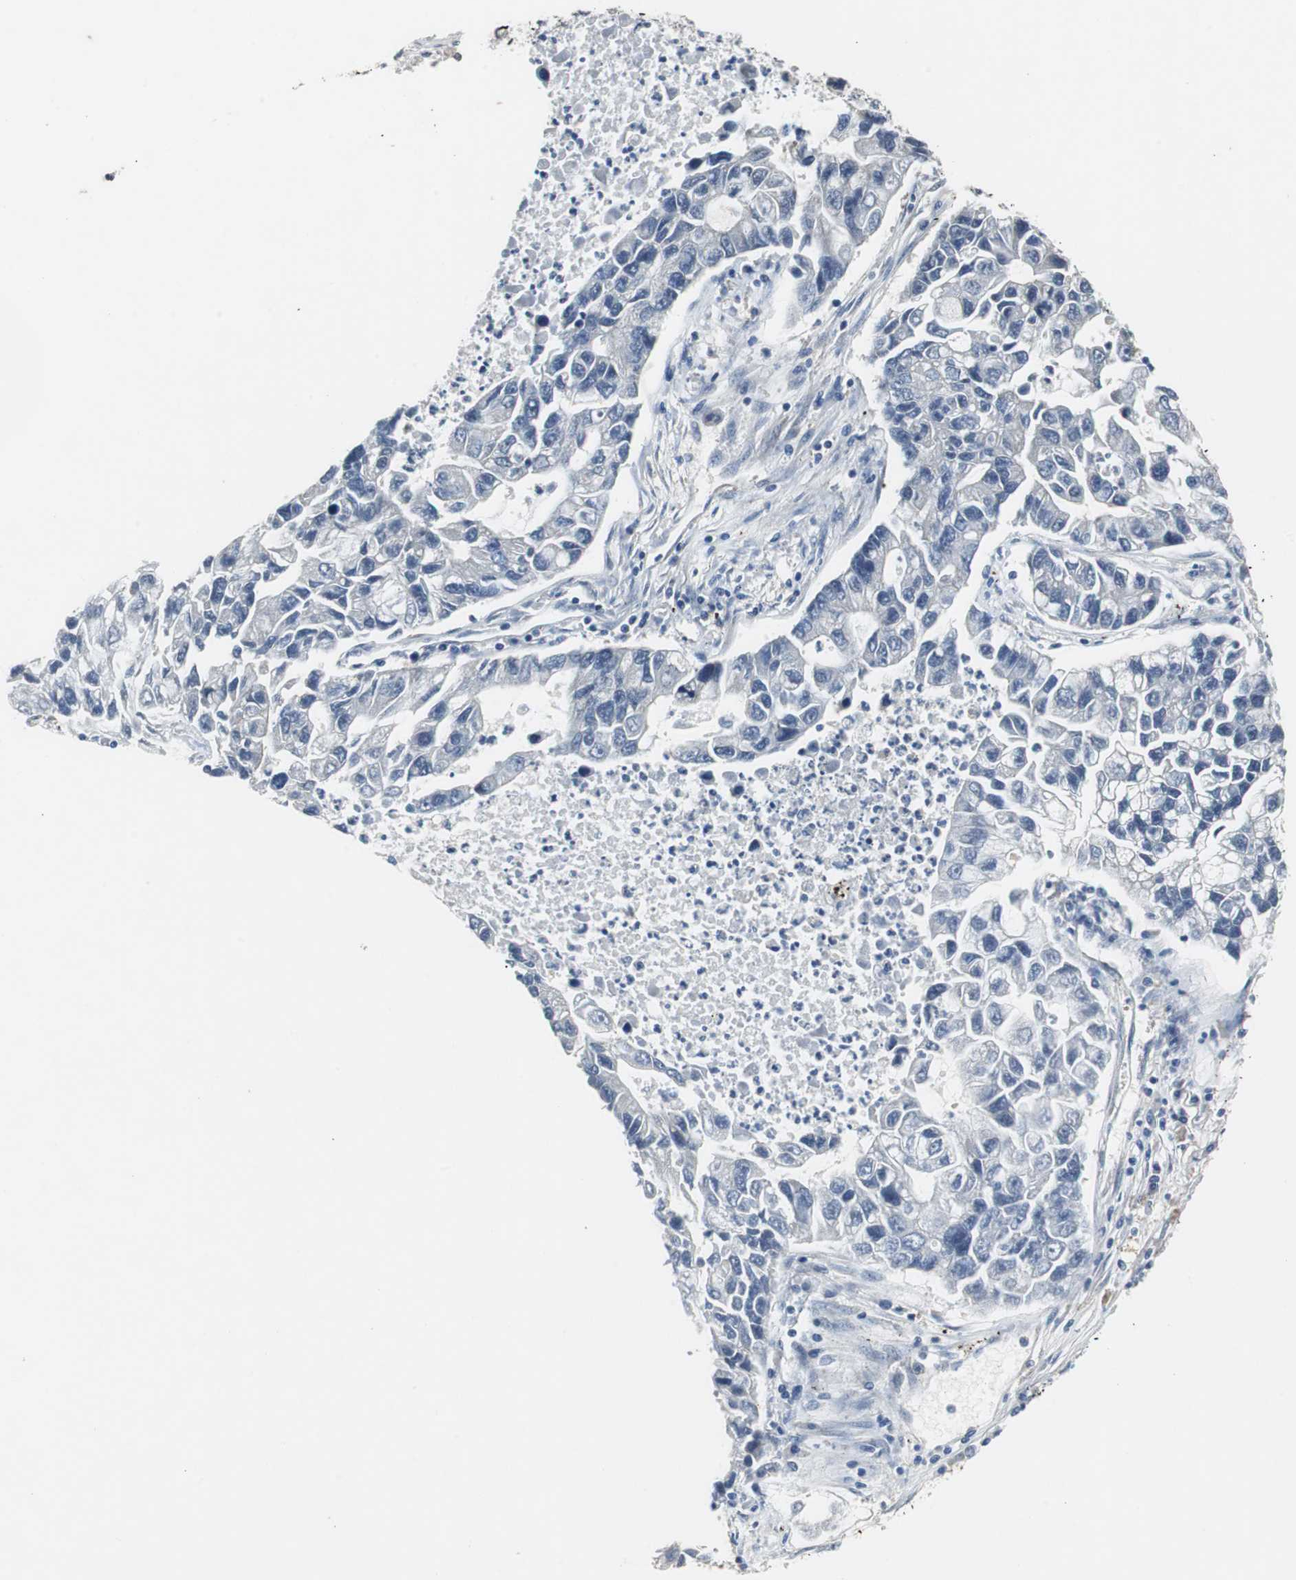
{"staining": {"intensity": "negative", "quantity": "none", "location": "none"}, "tissue": "lung cancer", "cell_type": "Tumor cells", "image_type": "cancer", "snomed": [{"axis": "morphology", "description": "Adenocarcinoma, NOS"}, {"axis": "topography", "description": "Lung"}], "caption": "Immunohistochemical staining of adenocarcinoma (lung) exhibits no significant staining in tumor cells.", "gene": "ISCU", "patient": {"sex": "female", "age": 51}}